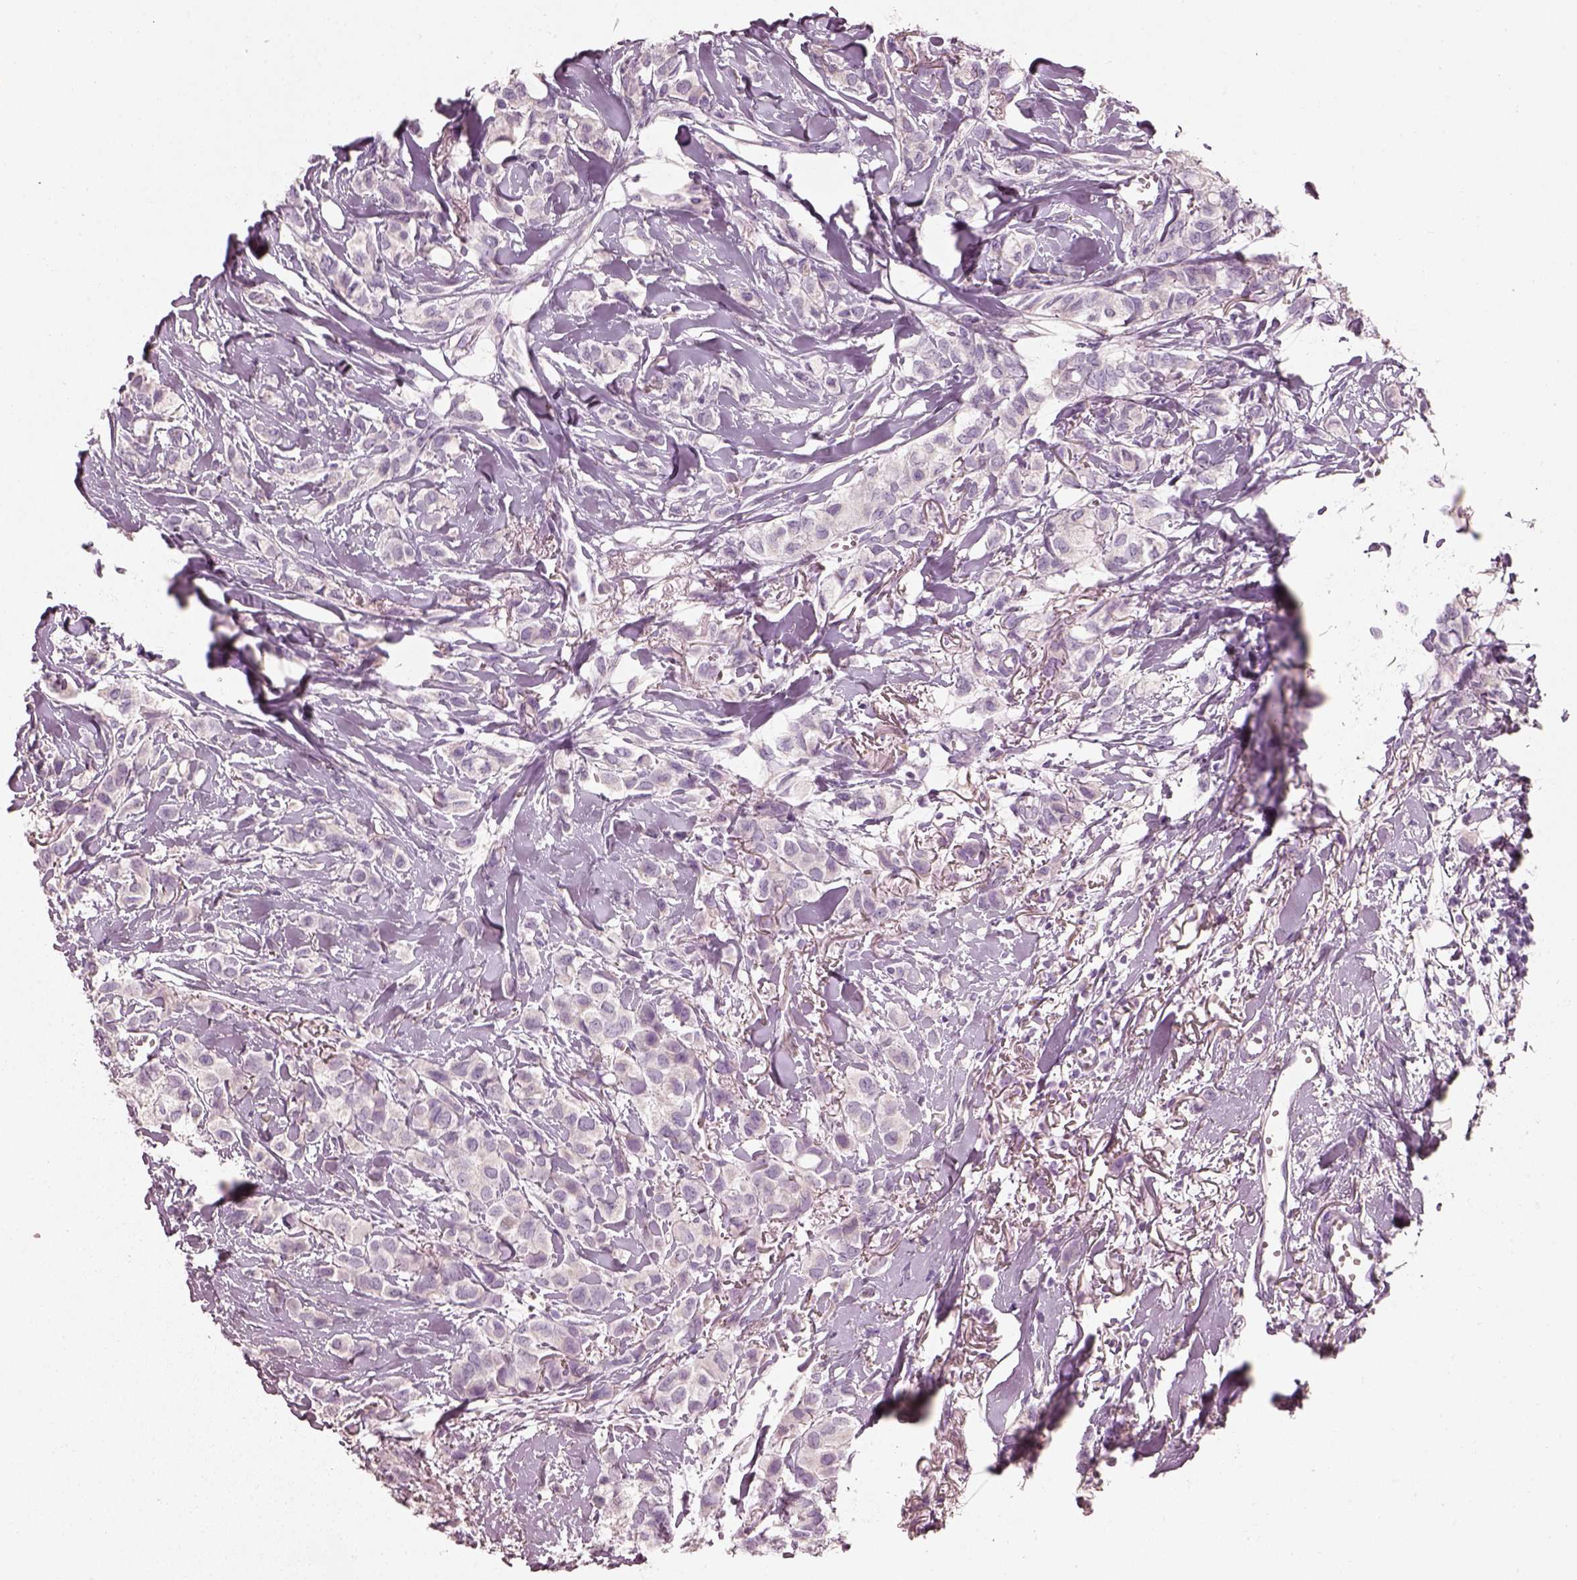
{"staining": {"intensity": "negative", "quantity": "none", "location": "none"}, "tissue": "breast cancer", "cell_type": "Tumor cells", "image_type": "cancer", "snomed": [{"axis": "morphology", "description": "Duct carcinoma"}, {"axis": "topography", "description": "Breast"}], "caption": "DAB (3,3'-diaminobenzidine) immunohistochemical staining of human invasive ductal carcinoma (breast) exhibits no significant expression in tumor cells. (Stains: DAB immunohistochemistry with hematoxylin counter stain, Microscopy: brightfield microscopy at high magnification).", "gene": "PNOC", "patient": {"sex": "female", "age": 85}}